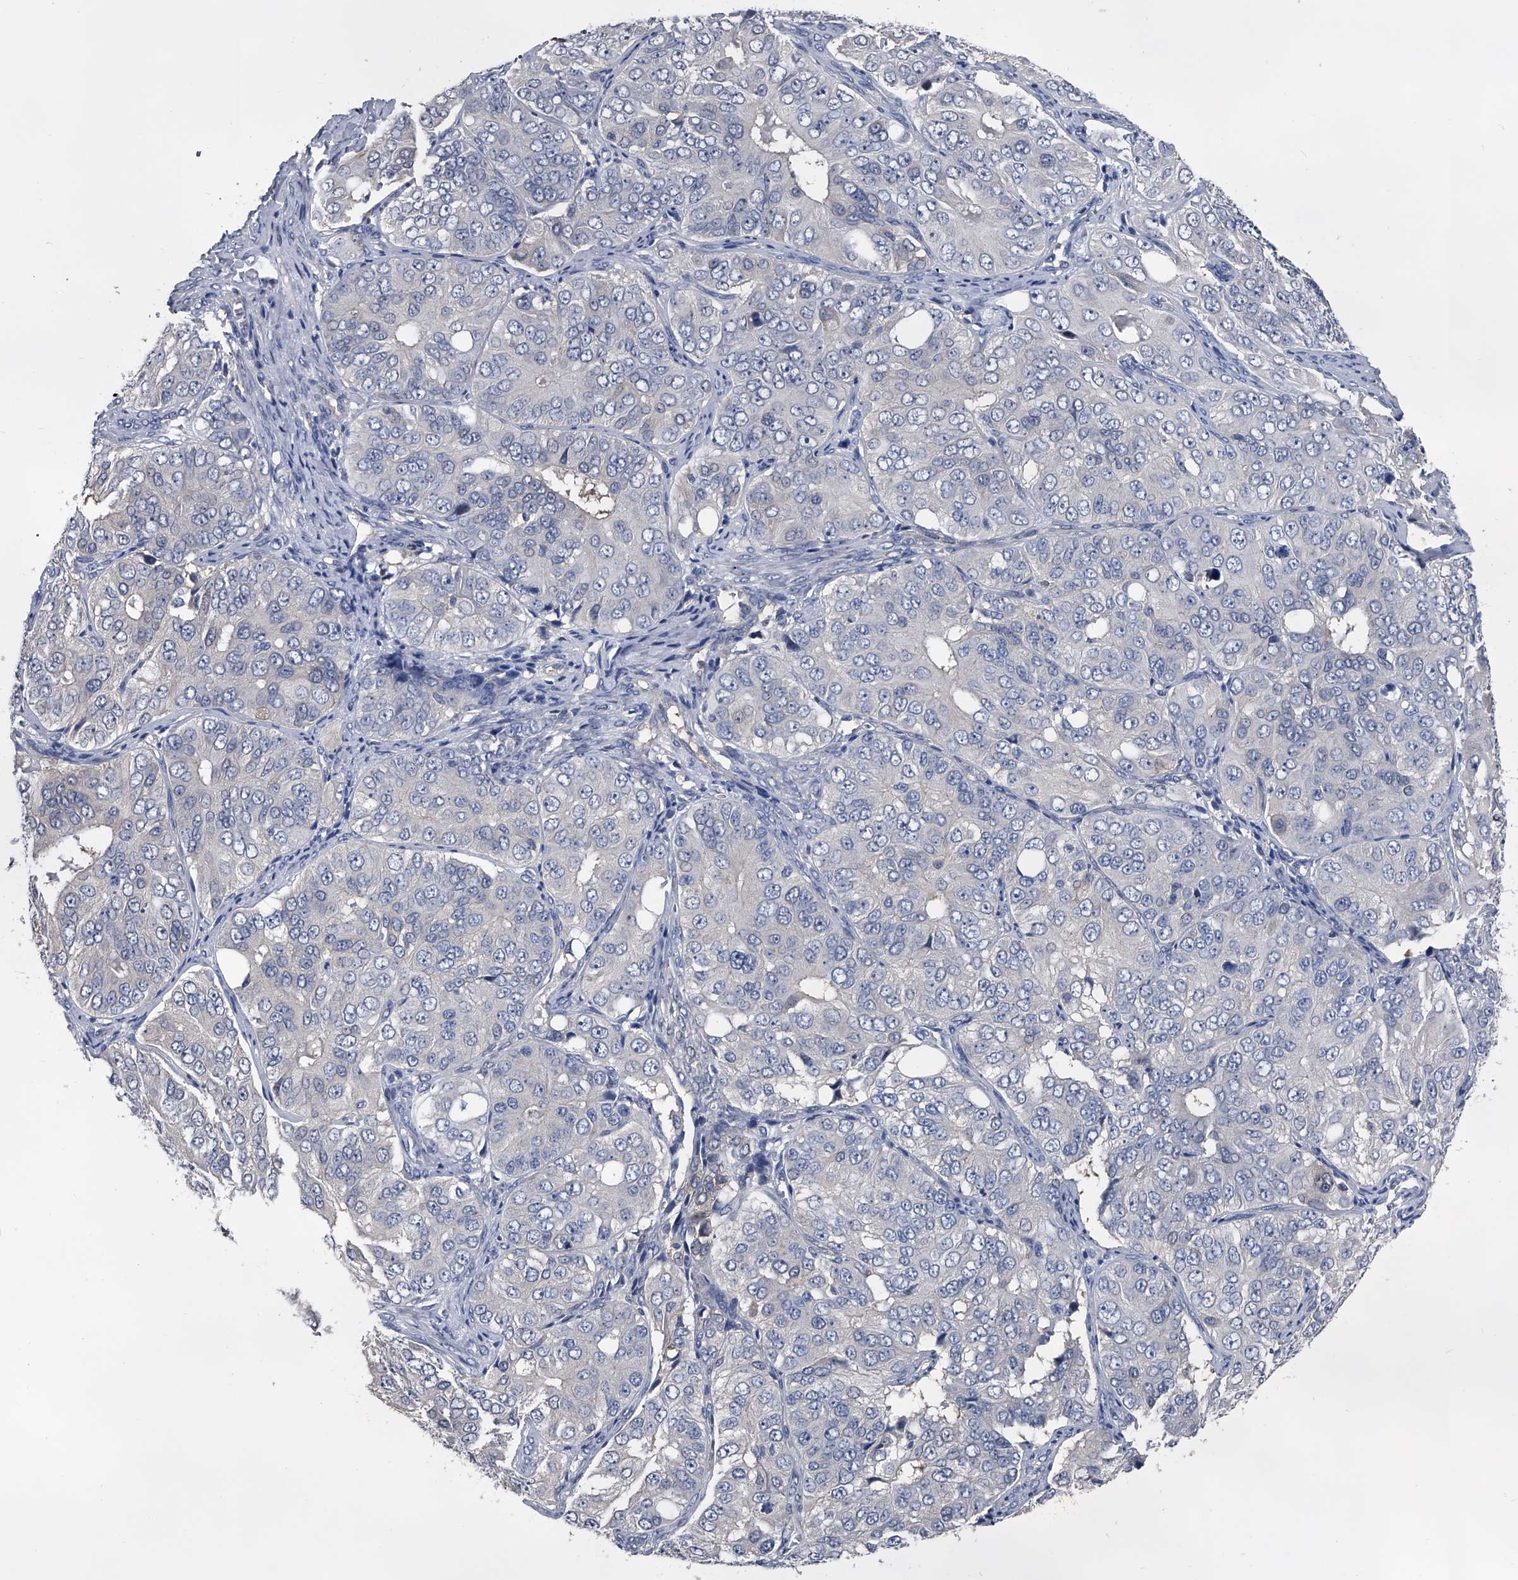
{"staining": {"intensity": "negative", "quantity": "none", "location": "none"}, "tissue": "ovarian cancer", "cell_type": "Tumor cells", "image_type": "cancer", "snomed": [{"axis": "morphology", "description": "Carcinoma, endometroid"}, {"axis": "topography", "description": "Ovary"}], "caption": "Photomicrograph shows no protein expression in tumor cells of ovarian cancer tissue.", "gene": "KIF13A", "patient": {"sex": "female", "age": 51}}